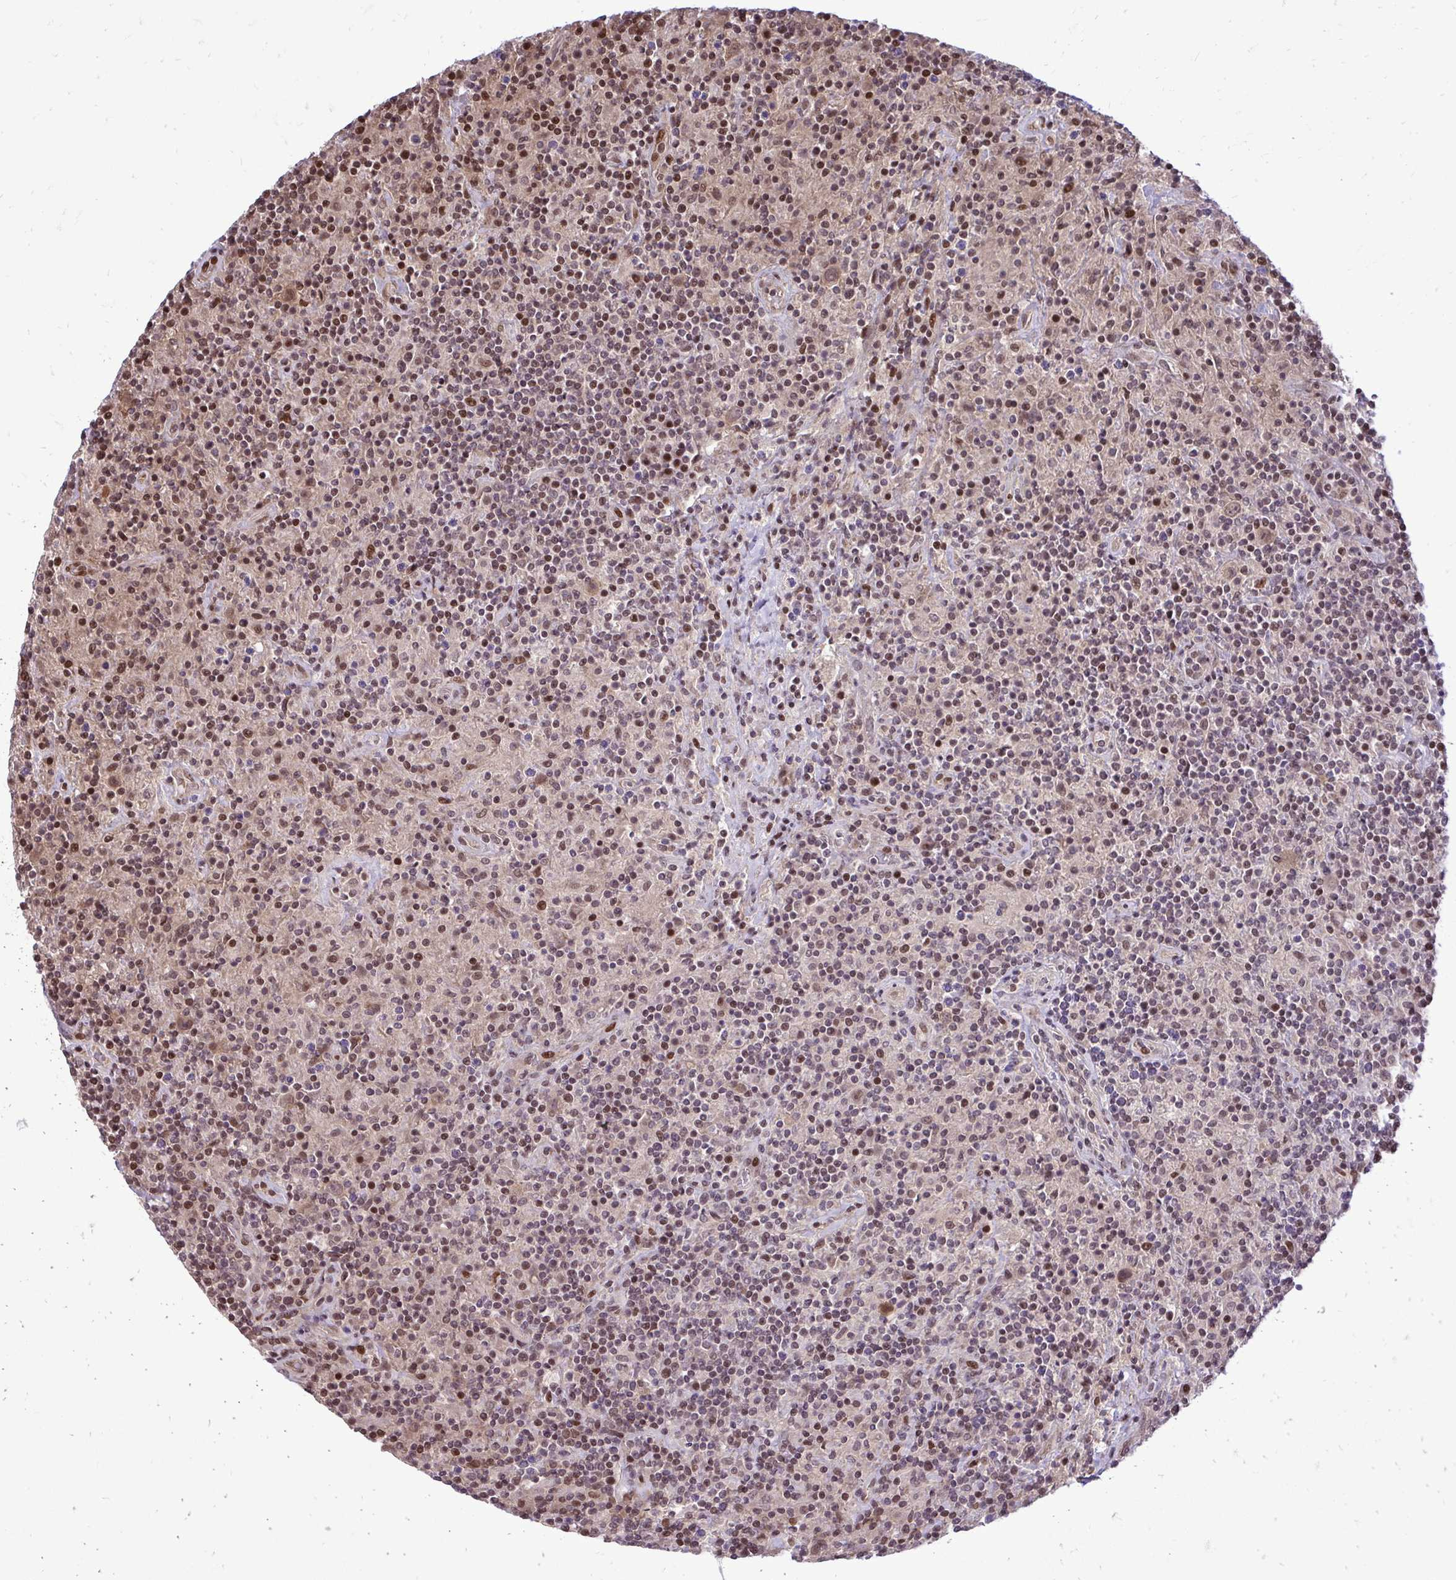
{"staining": {"intensity": "moderate", "quantity": "<25%", "location": "nuclear"}, "tissue": "lymphoma", "cell_type": "Tumor cells", "image_type": "cancer", "snomed": [{"axis": "morphology", "description": "Hodgkin's disease, NOS"}, {"axis": "topography", "description": "Lymph node"}], "caption": "Hodgkin's disease stained for a protein (brown) demonstrates moderate nuclear positive positivity in about <25% of tumor cells.", "gene": "PIGY", "patient": {"sex": "male", "age": 70}}